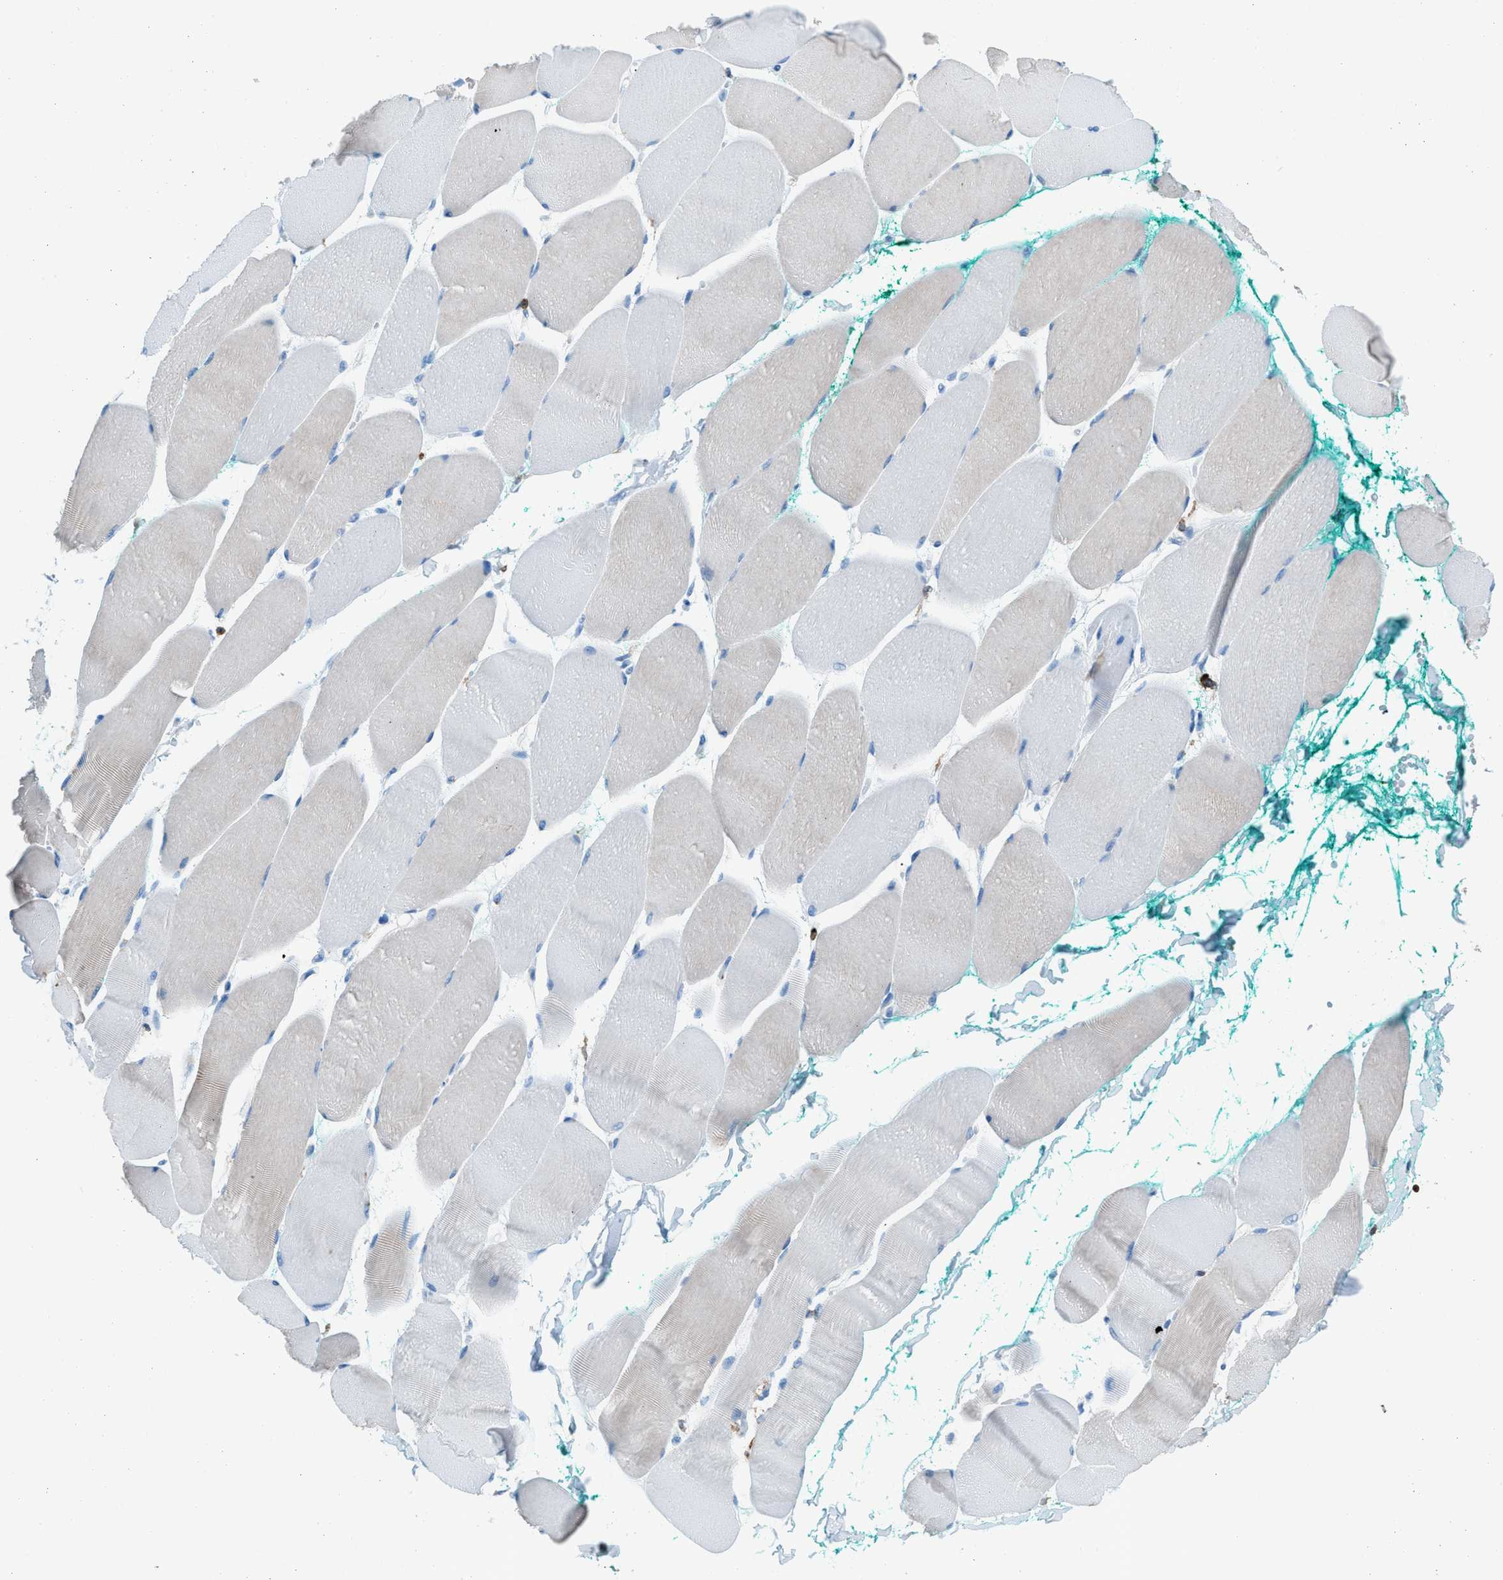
{"staining": {"intensity": "negative", "quantity": "none", "location": "none"}, "tissue": "skeletal muscle", "cell_type": "Myocytes", "image_type": "normal", "snomed": [{"axis": "morphology", "description": "Normal tissue, NOS"}, {"axis": "morphology", "description": "Squamous cell carcinoma, NOS"}, {"axis": "topography", "description": "Skeletal muscle"}], "caption": "DAB immunohistochemical staining of unremarkable human skeletal muscle exhibits no significant staining in myocytes. Nuclei are stained in blue.", "gene": "ITGB2", "patient": {"sex": "male", "age": 51}}